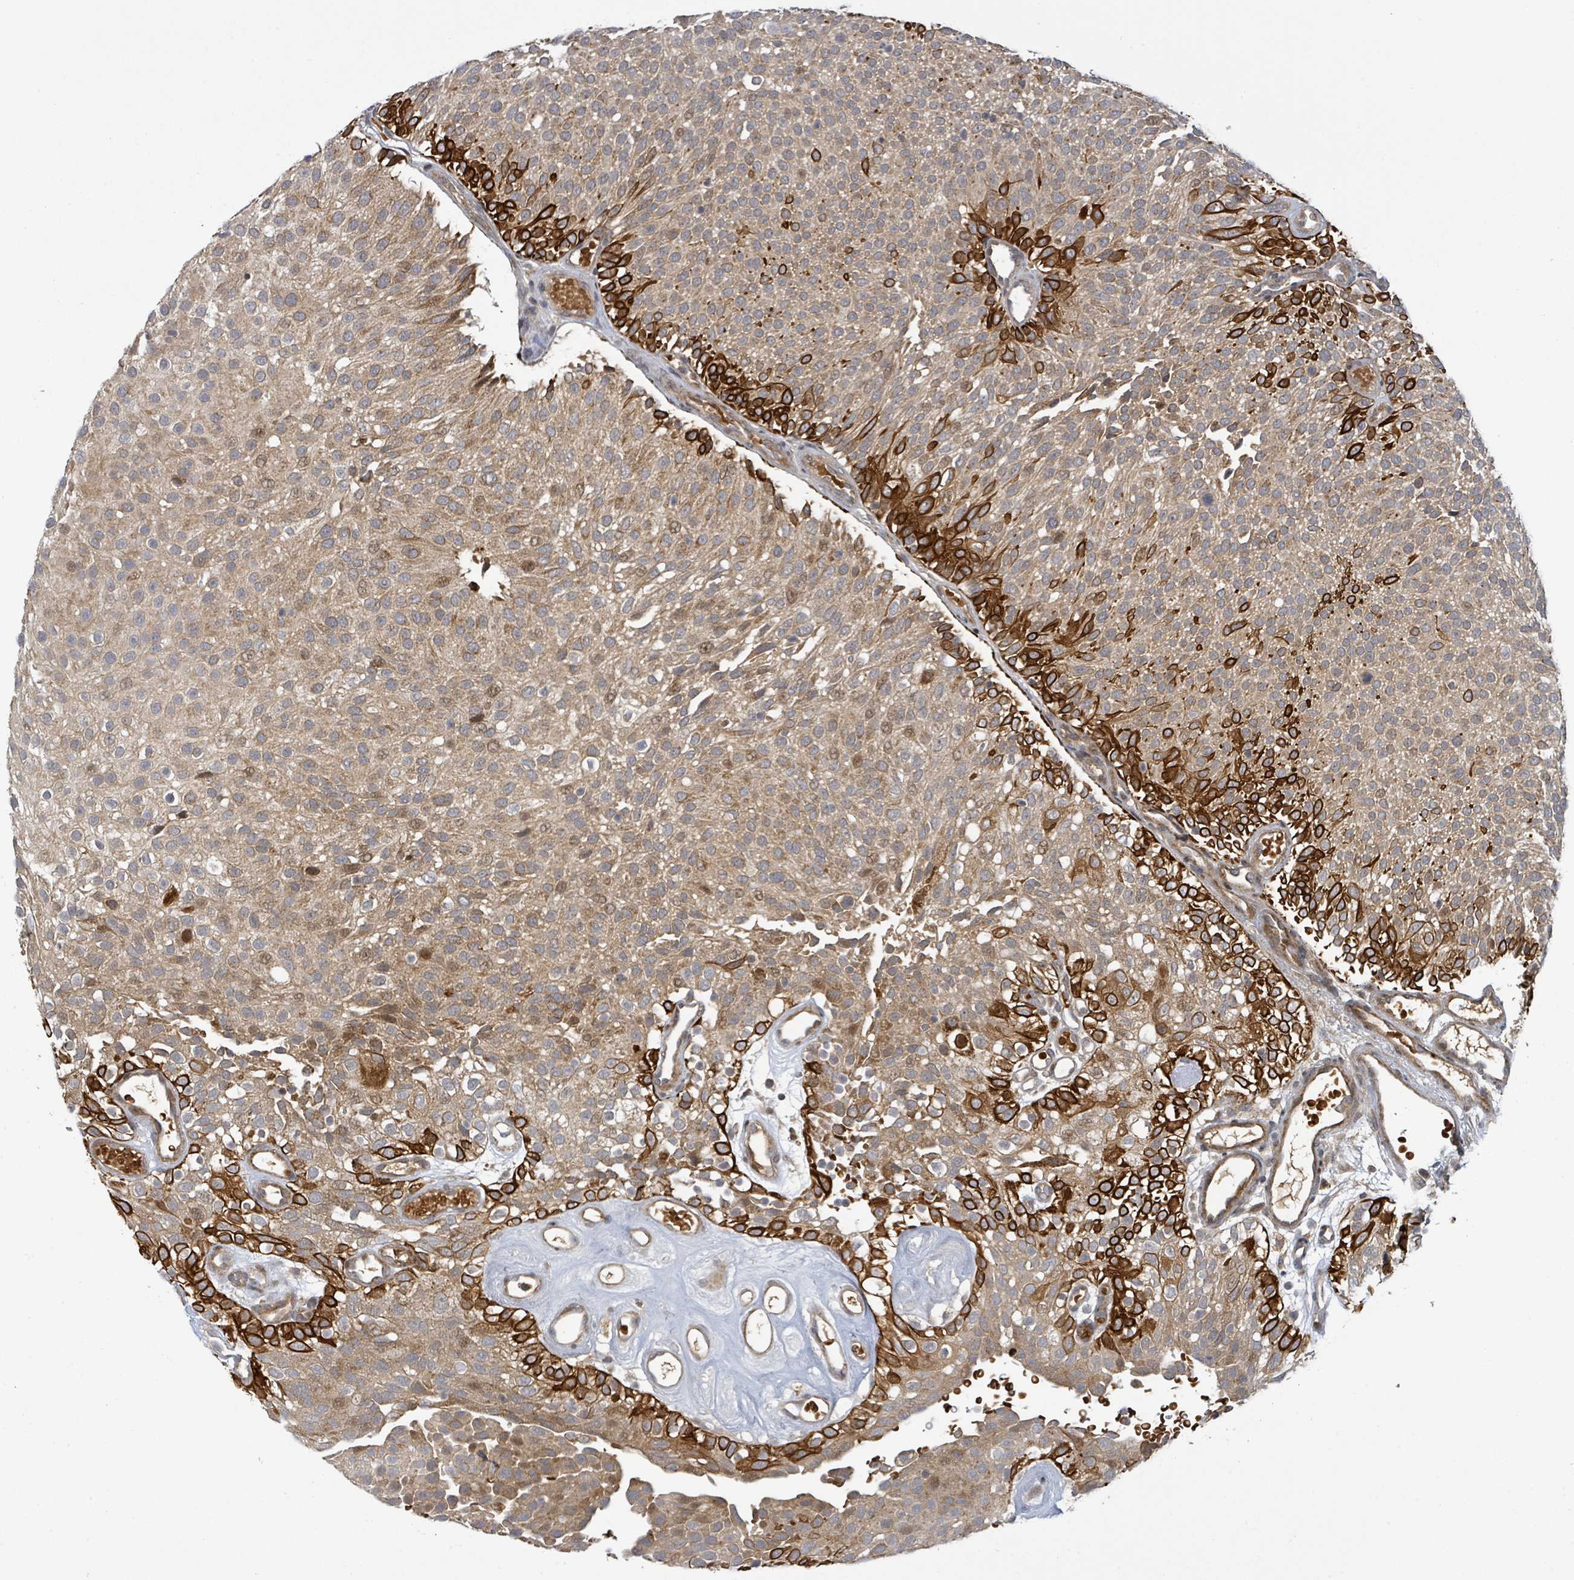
{"staining": {"intensity": "strong", "quantity": "<25%", "location": "cytoplasmic/membranous"}, "tissue": "urothelial cancer", "cell_type": "Tumor cells", "image_type": "cancer", "snomed": [{"axis": "morphology", "description": "Urothelial carcinoma, Low grade"}, {"axis": "topography", "description": "Urinary bladder"}], "caption": "The micrograph demonstrates a brown stain indicating the presence of a protein in the cytoplasmic/membranous of tumor cells in urothelial cancer.", "gene": "ITGA11", "patient": {"sex": "male", "age": 78}}